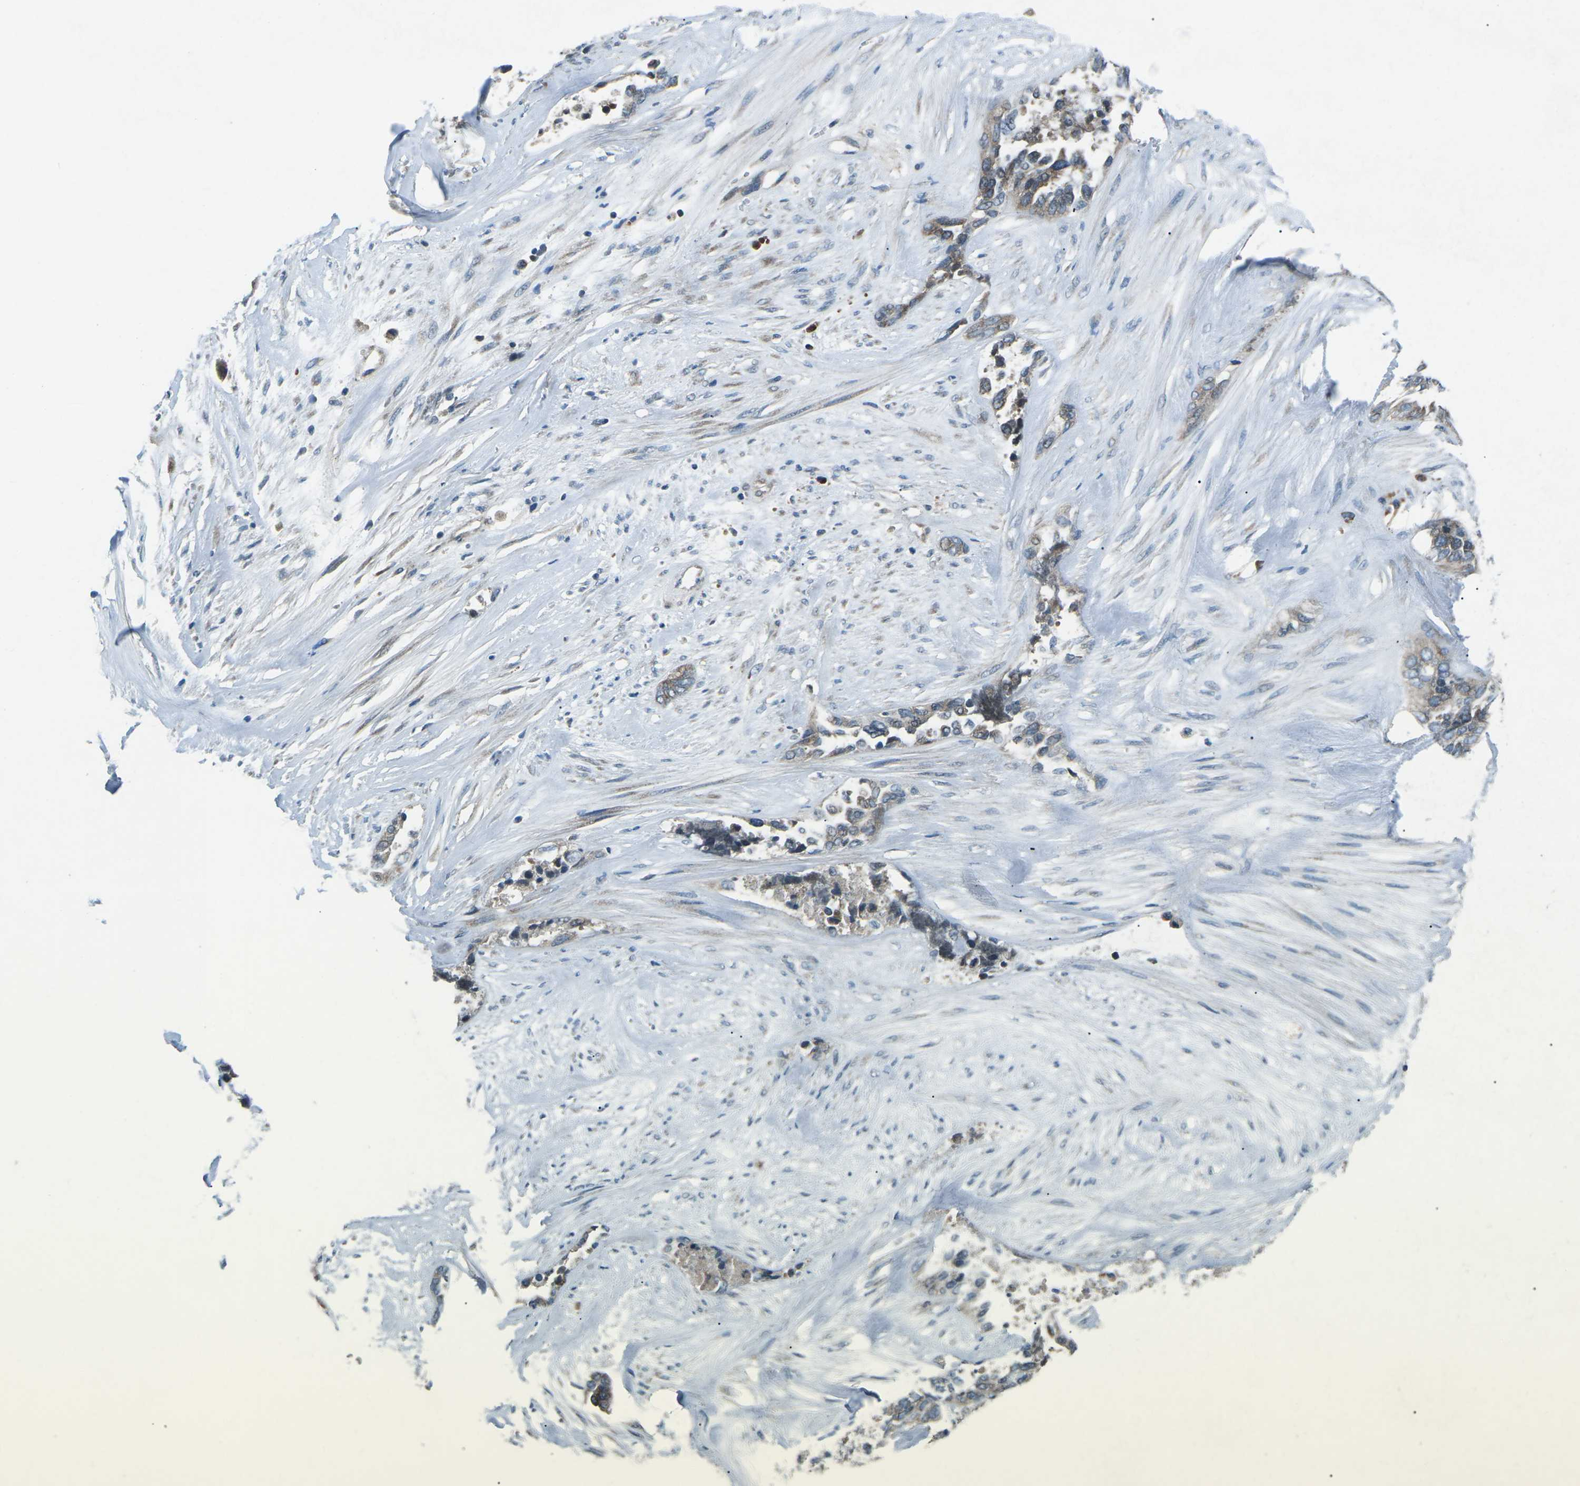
{"staining": {"intensity": "moderate", "quantity": "25%-75%", "location": "cytoplasmic/membranous"}, "tissue": "ovarian cancer", "cell_type": "Tumor cells", "image_type": "cancer", "snomed": [{"axis": "morphology", "description": "Cystadenocarcinoma, serous, NOS"}, {"axis": "topography", "description": "Ovary"}], "caption": "An image of serous cystadenocarcinoma (ovarian) stained for a protein exhibits moderate cytoplasmic/membranous brown staining in tumor cells. The staining is performed using DAB brown chromogen to label protein expression. The nuclei are counter-stained blue using hematoxylin.", "gene": "CDK16", "patient": {"sex": "female", "age": 44}}